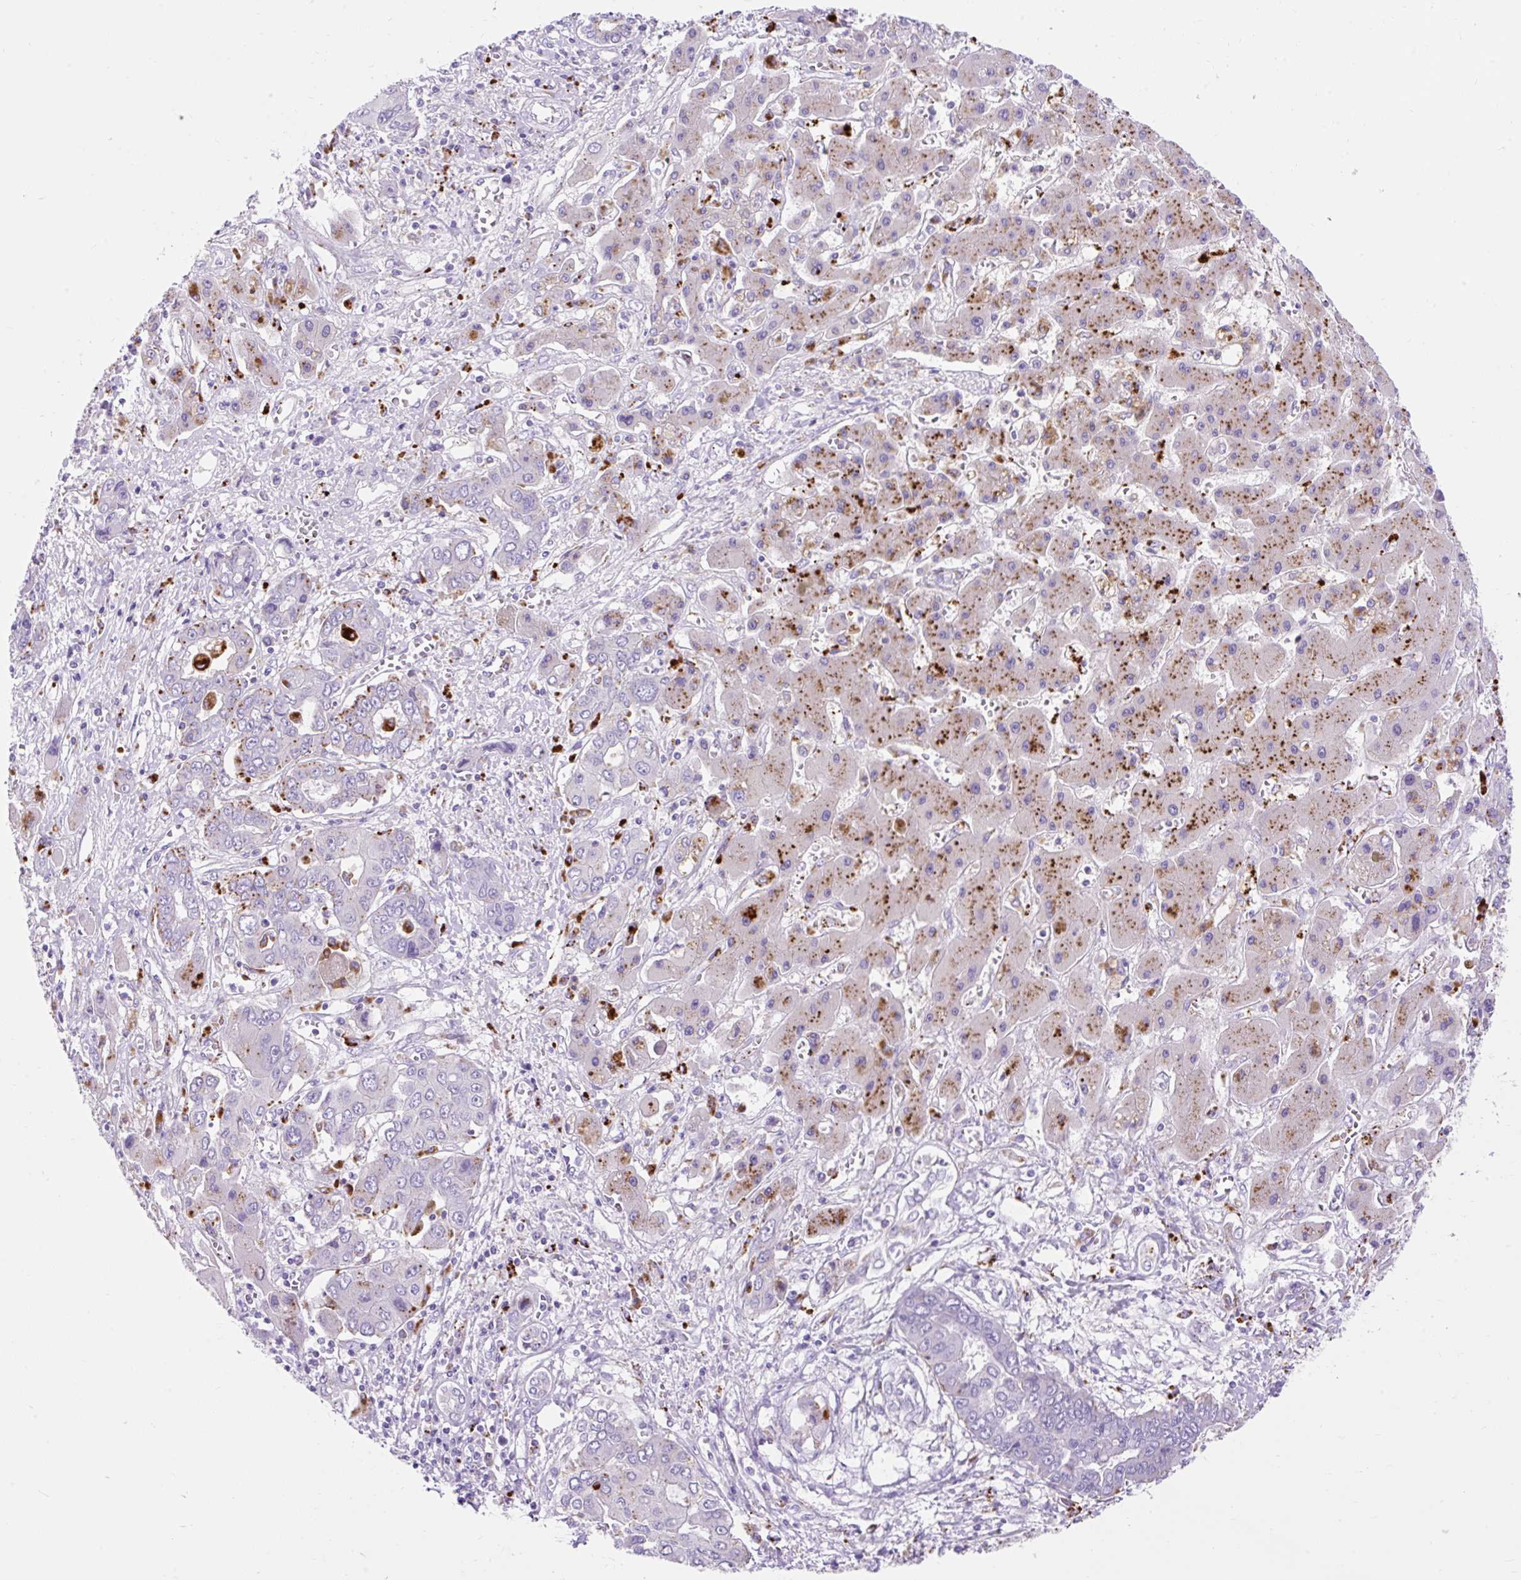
{"staining": {"intensity": "moderate", "quantity": "<25%", "location": "cytoplasmic/membranous"}, "tissue": "liver cancer", "cell_type": "Tumor cells", "image_type": "cancer", "snomed": [{"axis": "morphology", "description": "Cholangiocarcinoma"}, {"axis": "topography", "description": "Liver"}], "caption": "Protein expression analysis of cholangiocarcinoma (liver) exhibits moderate cytoplasmic/membranous staining in approximately <25% of tumor cells.", "gene": "HEXB", "patient": {"sex": "male", "age": 67}}